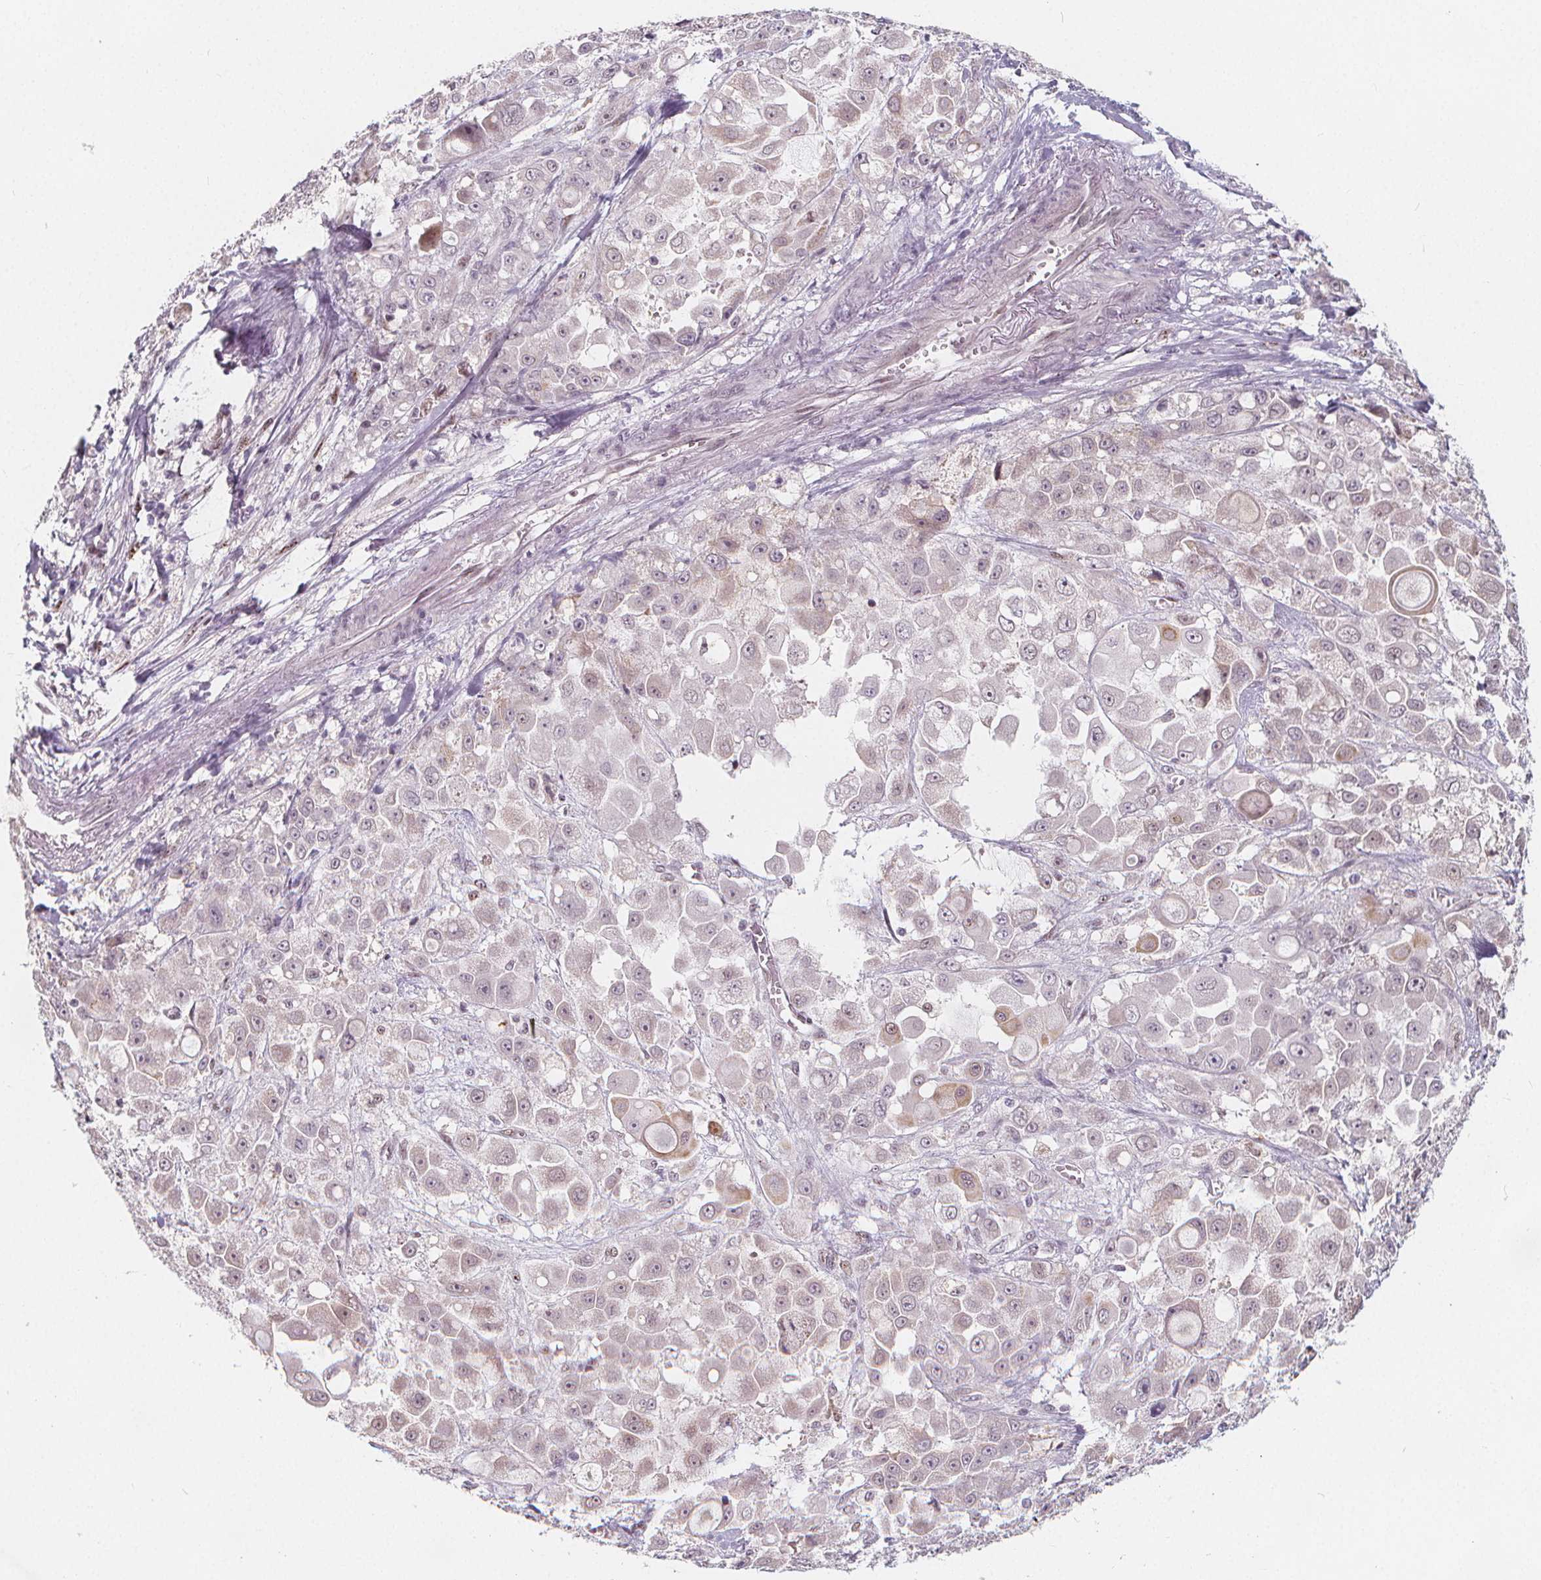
{"staining": {"intensity": "weak", "quantity": "<25%", "location": "cytoplasmic/membranous"}, "tissue": "stomach cancer", "cell_type": "Tumor cells", "image_type": "cancer", "snomed": [{"axis": "morphology", "description": "Adenocarcinoma, NOS"}, {"axis": "topography", "description": "Stomach"}], "caption": "Immunohistochemistry photomicrograph of neoplastic tissue: human stomach cancer stained with DAB (3,3'-diaminobenzidine) displays no significant protein positivity in tumor cells.", "gene": "DRC3", "patient": {"sex": "female", "age": 76}}